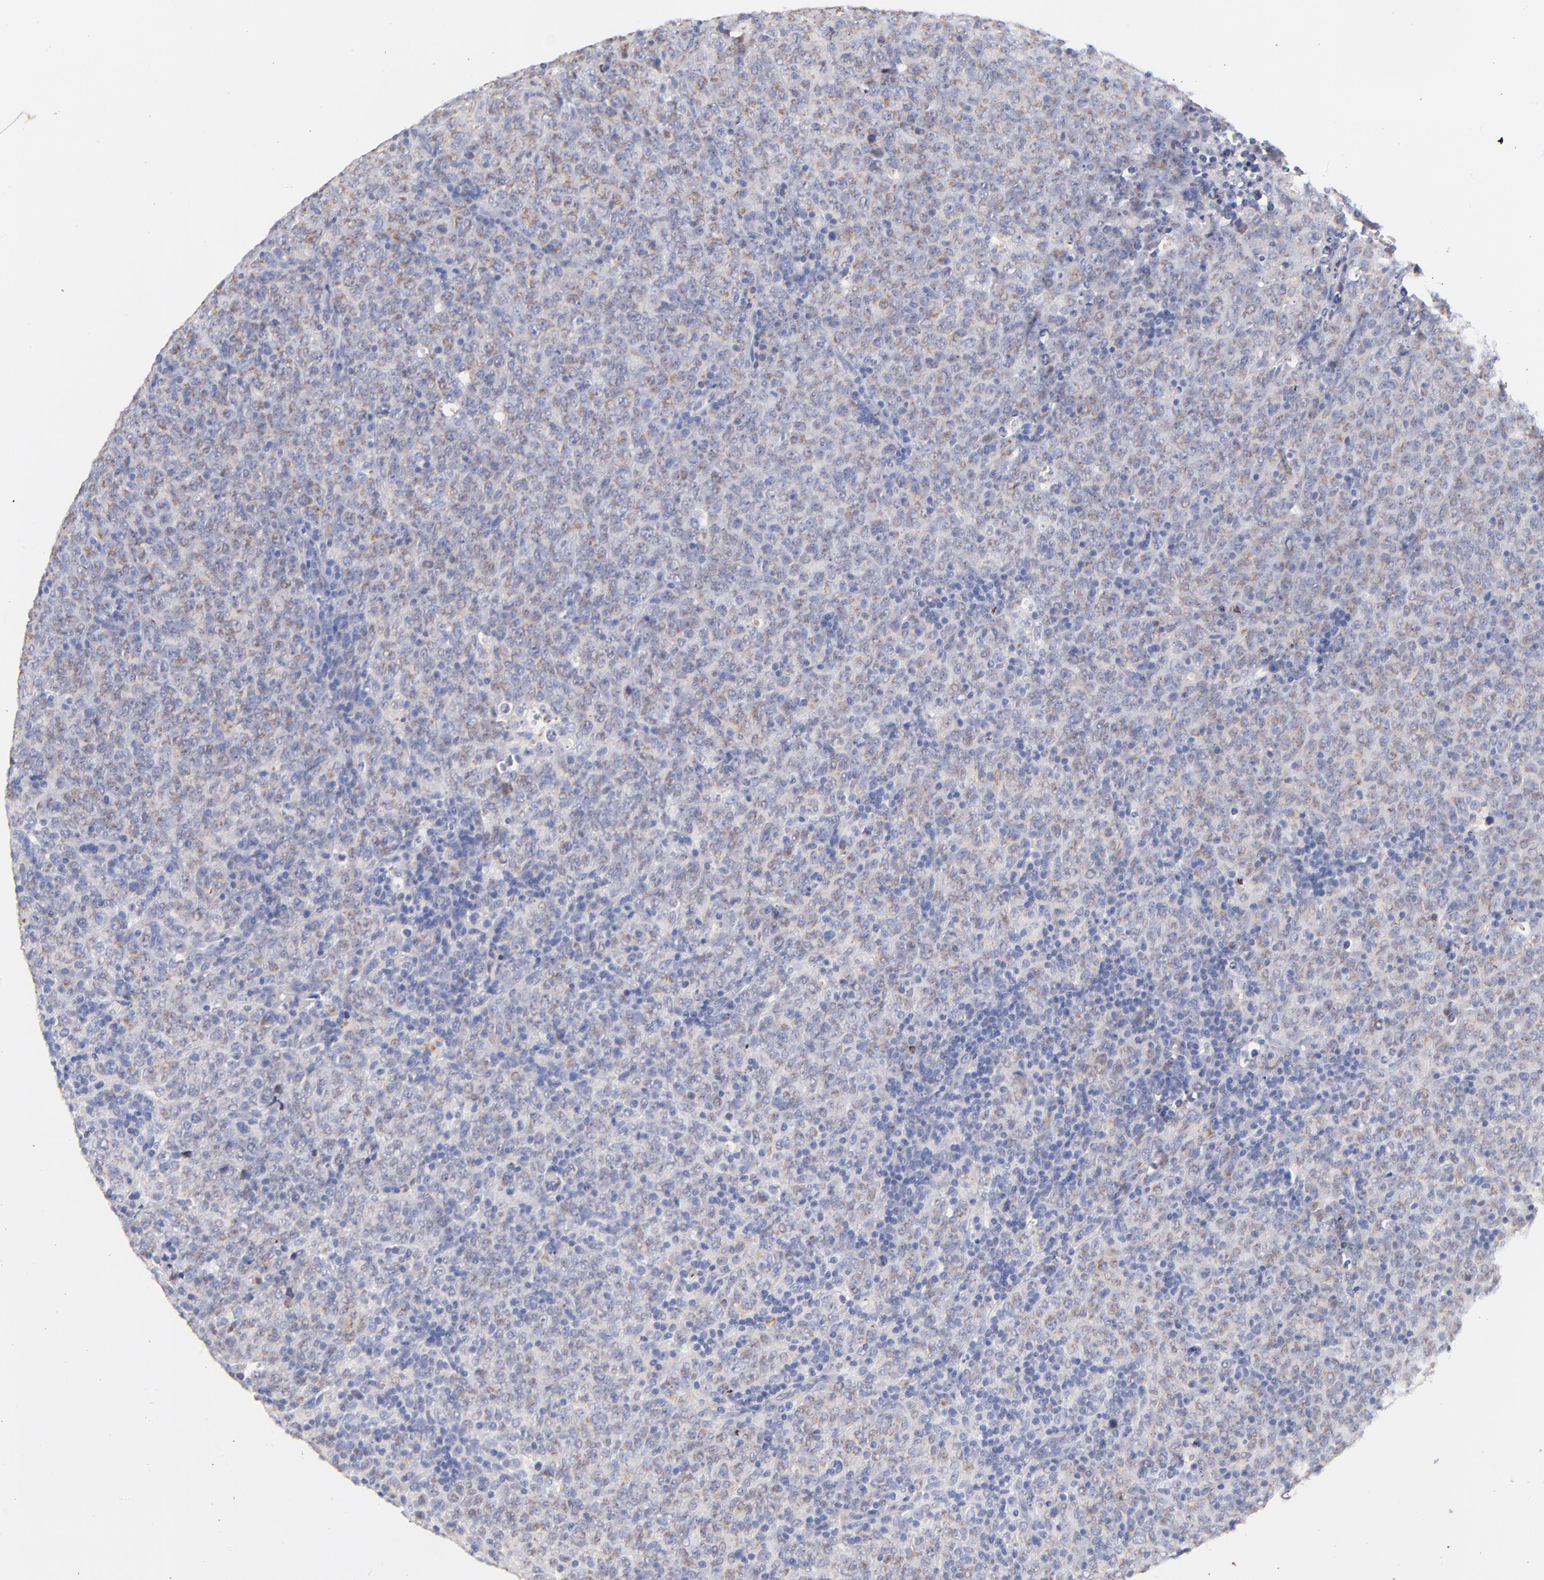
{"staining": {"intensity": "weak", "quantity": "<25%", "location": "cytoplasmic/membranous"}, "tissue": "lymphoma", "cell_type": "Tumor cells", "image_type": "cancer", "snomed": [{"axis": "morphology", "description": "Malignant lymphoma, non-Hodgkin's type, High grade"}, {"axis": "topography", "description": "Tonsil"}], "caption": "DAB (3,3'-diaminobenzidine) immunohistochemical staining of malignant lymphoma, non-Hodgkin's type (high-grade) reveals no significant expression in tumor cells.", "gene": "IGLV7-43", "patient": {"sex": "female", "age": 36}}